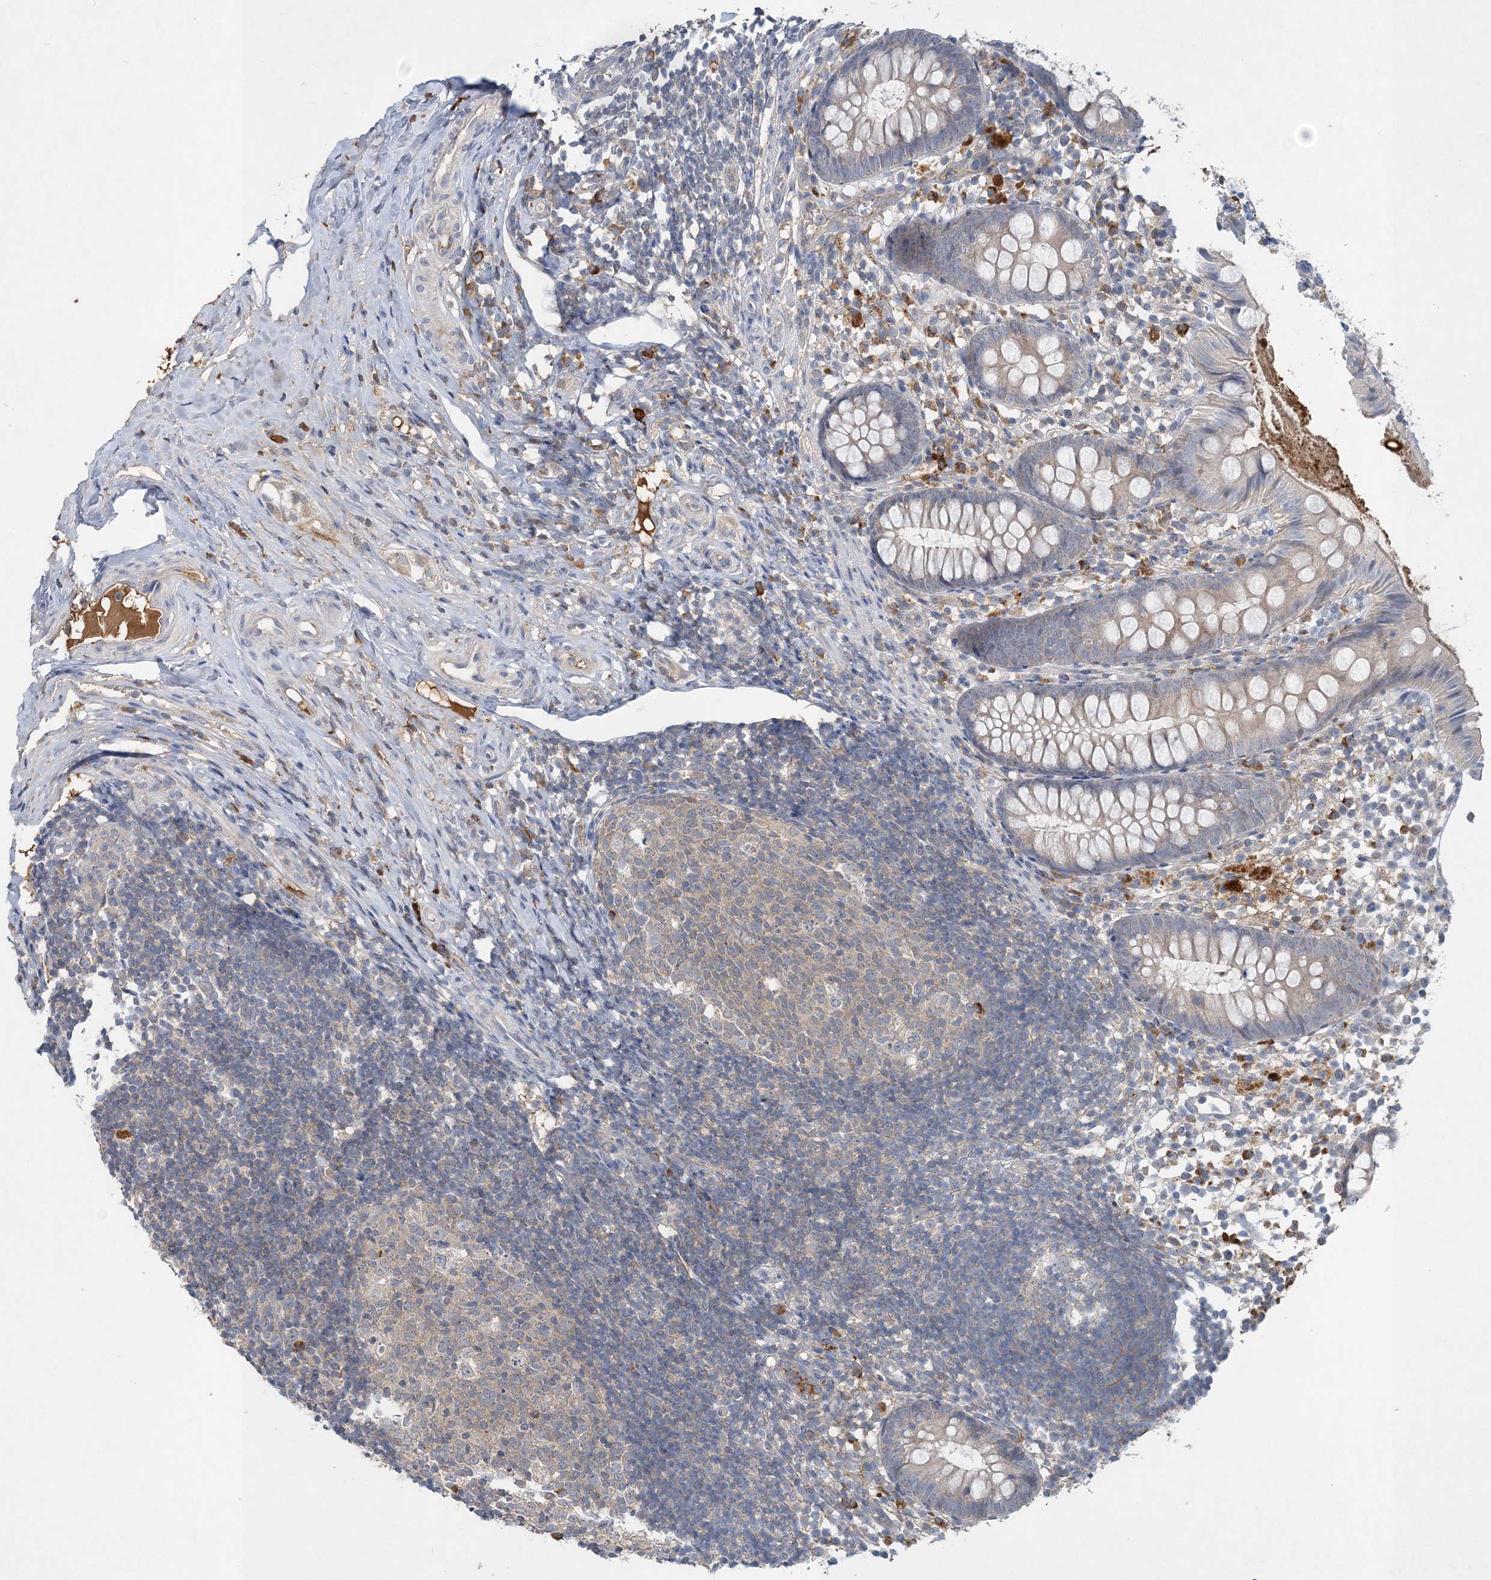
{"staining": {"intensity": "weak", "quantity": "<25%", "location": "cytoplasmic/membranous"}, "tissue": "appendix", "cell_type": "Glandular cells", "image_type": "normal", "snomed": [{"axis": "morphology", "description": "Normal tissue, NOS"}, {"axis": "topography", "description": "Appendix"}], "caption": "The histopathology image displays no significant staining in glandular cells of appendix. Nuclei are stained in blue.", "gene": "RNF25", "patient": {"sex": "female", "age": 20}}